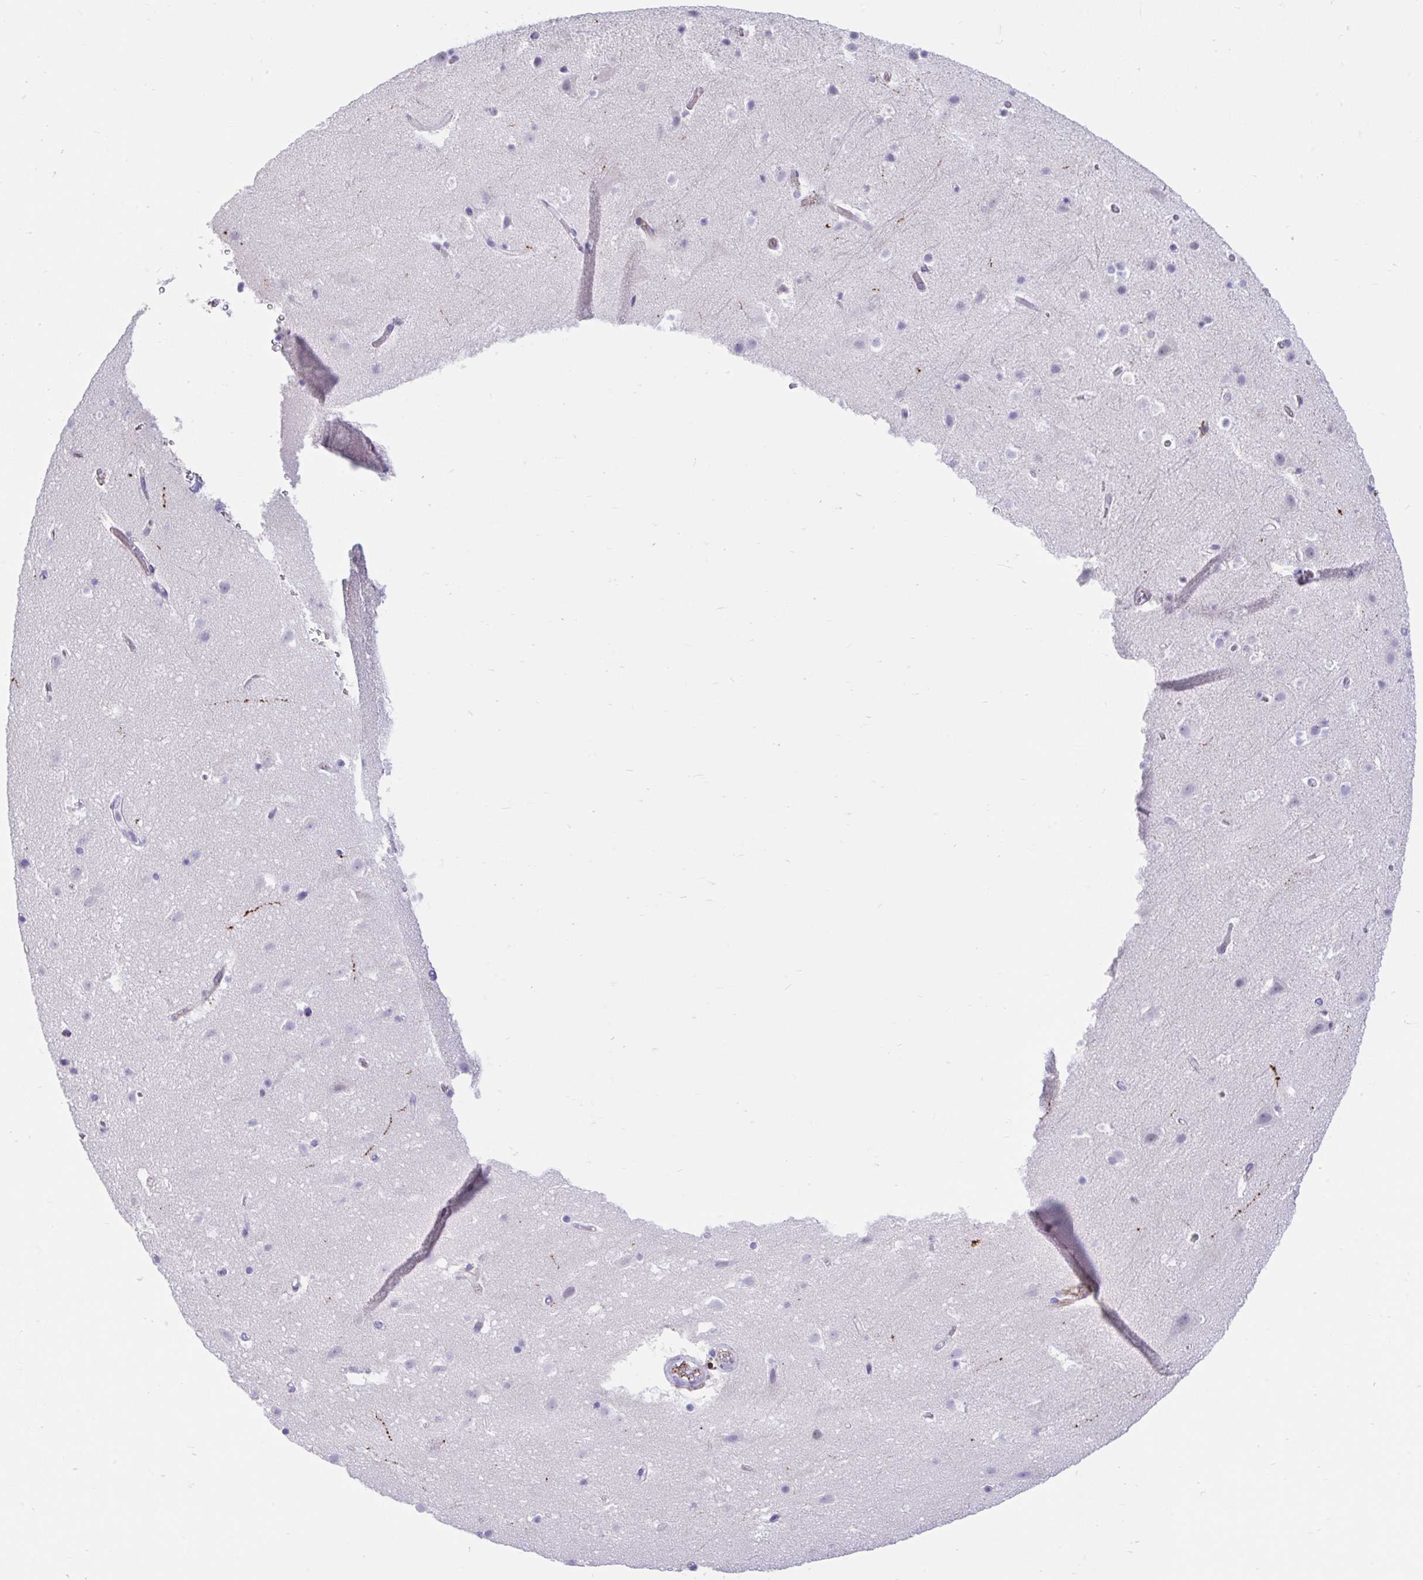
{"staining": {"intensity": "negative", "quantity": "none", "location": "none"}, "tissue": "cerebral cortex", "cell_type": "Endothelial cells", "image_type": "normal", "snomed": [{"axis": "morphology", "description": "Normal tissue, NOS"}, {"axis": "topography", "description": "Cerebral cortex"}], "caption": "Immunohistochemistry histopathology image of normal cerebral cortex stained for a protein (brown), which shows no positivity in endothelial cells.", "gene": "FAM107A", "patient": {"sex": "female", "age": 42}}